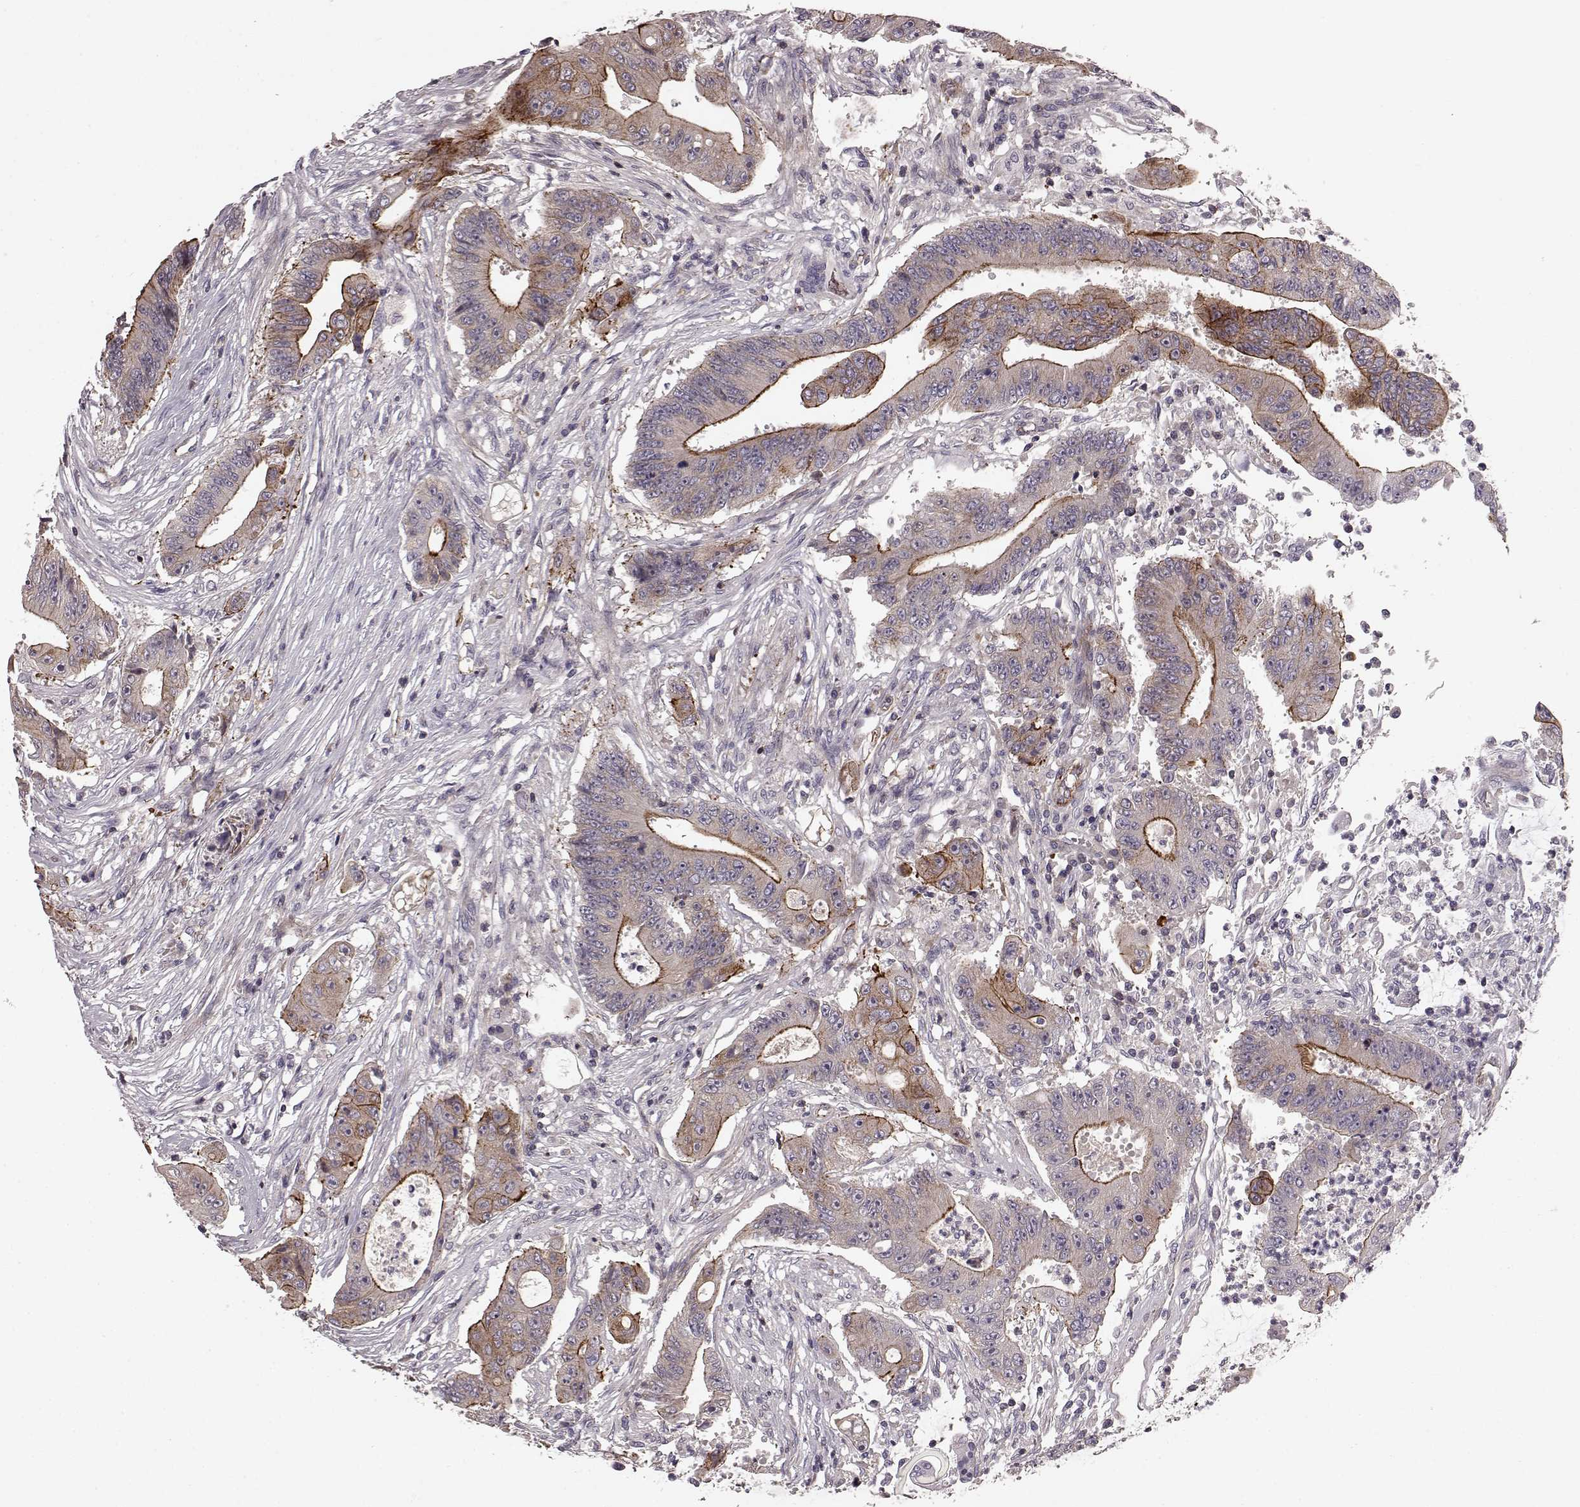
{"staining": {"intensity": "moderate", "quantity": "25%-75%", "location": "cytoplasmic/membranous"}, "tissue": "colorectal cancer", "cell_type": "Tumor cells", "image_type": "cancer", "snomed": [{"axis": "morphology", "description": "Adenocarcinoma, NOS"}, {"axis": "topography", "description": "Rectum"}], "caption": "A medium amount of moderate cytoplasmic/membranous expression is present in about 25%-75% of tumor cells in colorectal cancer tissue. Ihc stains the protein in brown and the nuclei are stained blue.", "gene": "SLC22A18", "patient": {"sex": "male", "age": 54}}